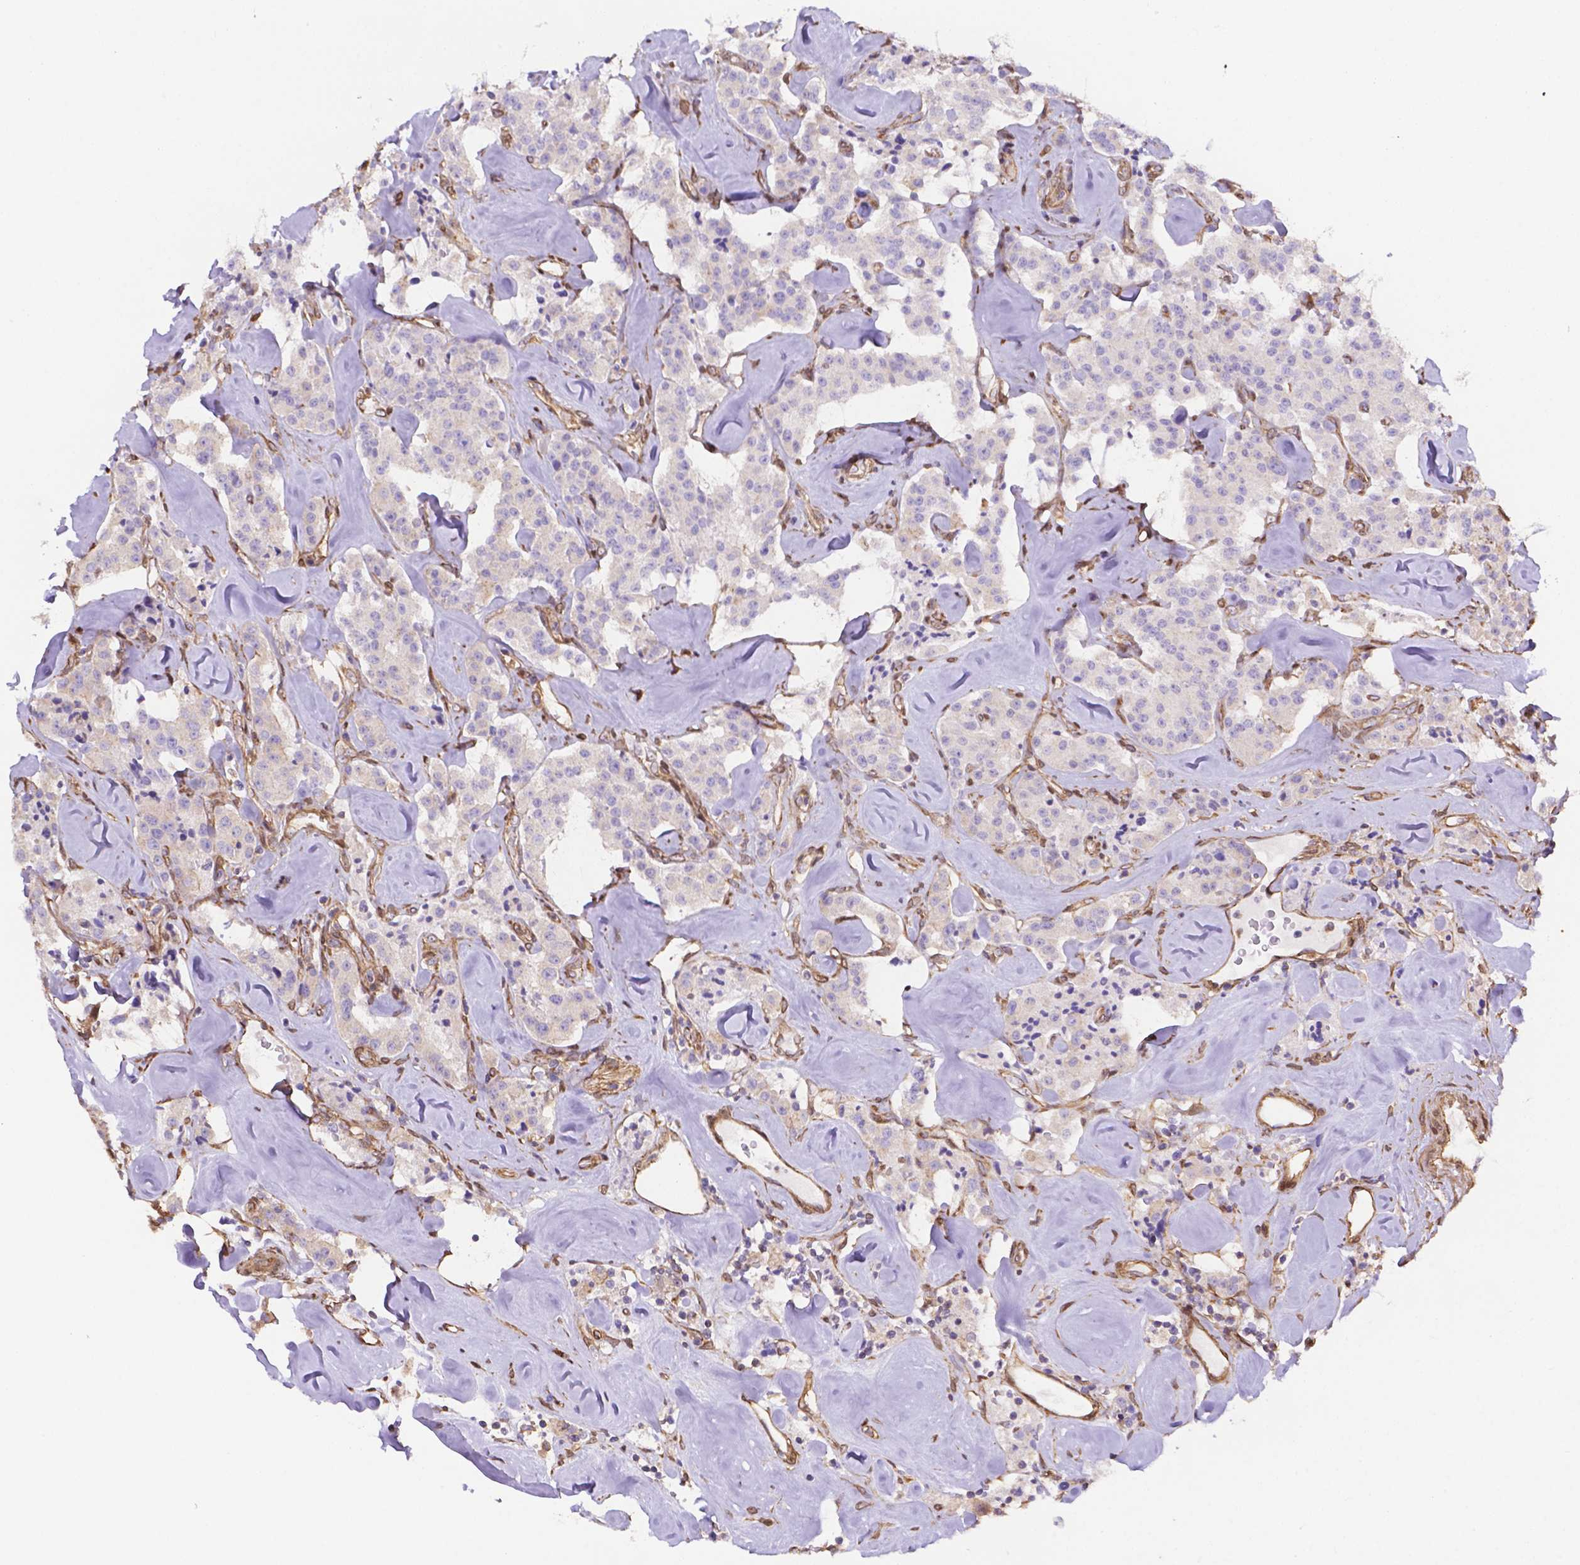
{"staining": {"intensity": "negative", "quantity": "none", "location": "none"}, "tissue": "carcinoid", "cell_type": "Tumor cells", "image_type": "cancer", "snomed": [{"axis": "morphology", "description": "Carcinoid, malignant, NOS"}, {"axis": "topography", "description": "Pancreas"}], "caption": "An image of human carcinoid is negative for staining in tumor cells.", "gene": "YAP1", "patient": {"sex": "male", "age": 41}}